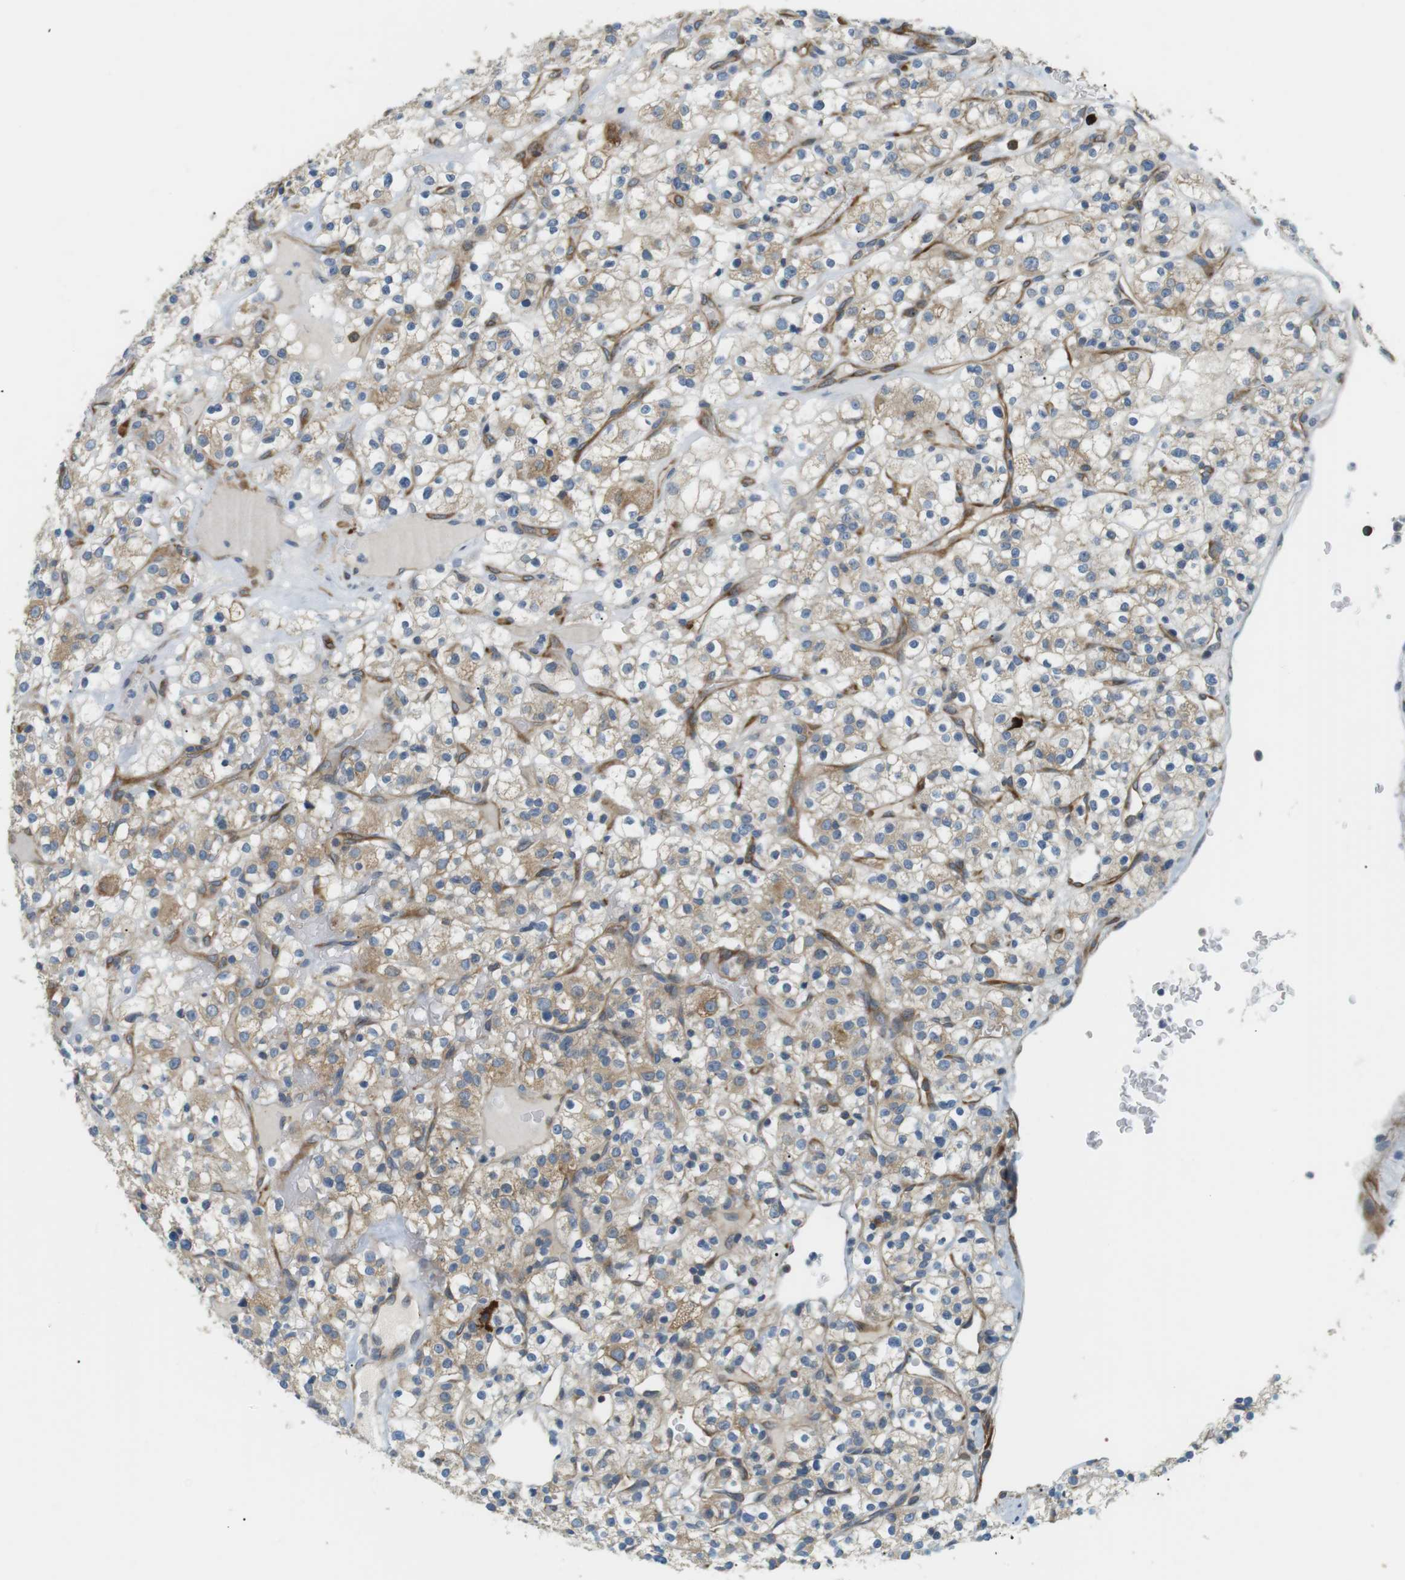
{"staining": {"intensity": "moderate", "quantity": ">75%", "location": "cytoplasmic/membranous"}, "tissue": "renal cancer", "cell_type": "Tumor cells", "image_type": "cancer", "snomed": [{"axis": "morphology", "description": "Normal tissue, NOS"}, {"axis": "morphology", "description": "Adenocarcinoma, NOS"}, {"axis": "topography", "description": "Kidney"}], "caption": "Tumor cells demonstrate medium levels of moderate cytoplasmic/membranous staining in approximately >75% of cells in adenocarcinoma (renal).", "gene": "TMEM200A", "patient": {"sex": "female", "age": 72}}